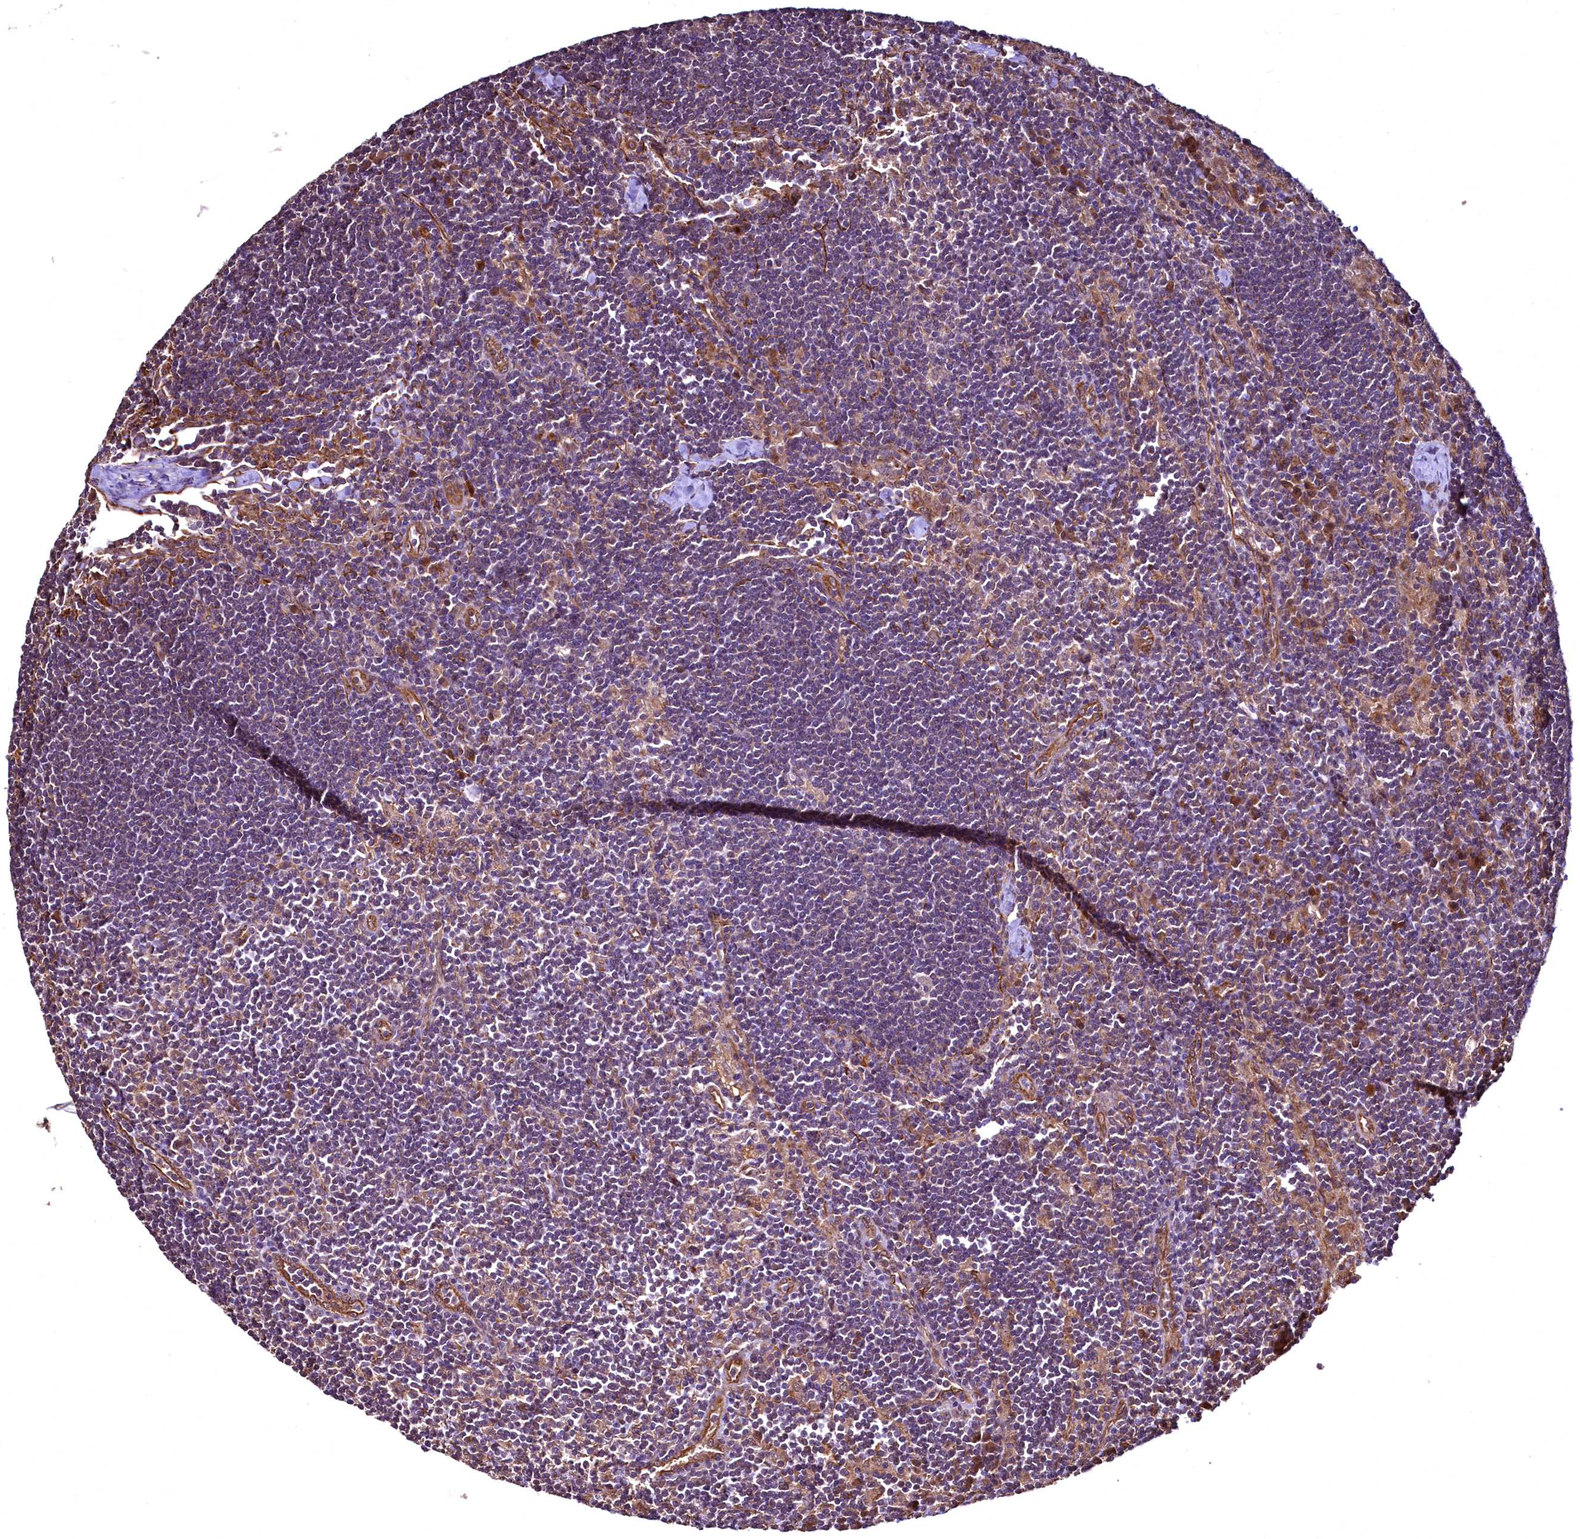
{"staining": {"intensity": "negative", "quantity": "none", "location": "none"}, "tissue": "lymph node", "cell_type": "Germinal center cells", "image_type": "normal", "snomed": [{"axis": "morphology", "description": "Normal tissue, NOS"}, {"axis": "topography", "description": "Lymph node"}], "caption": "The immunohistochemistry (IHC) photomicrograph has no significant staining in germinal center cells of lymph node.", "gene": "TBCEL", "patient": {"sex": "male", "age": 24}}